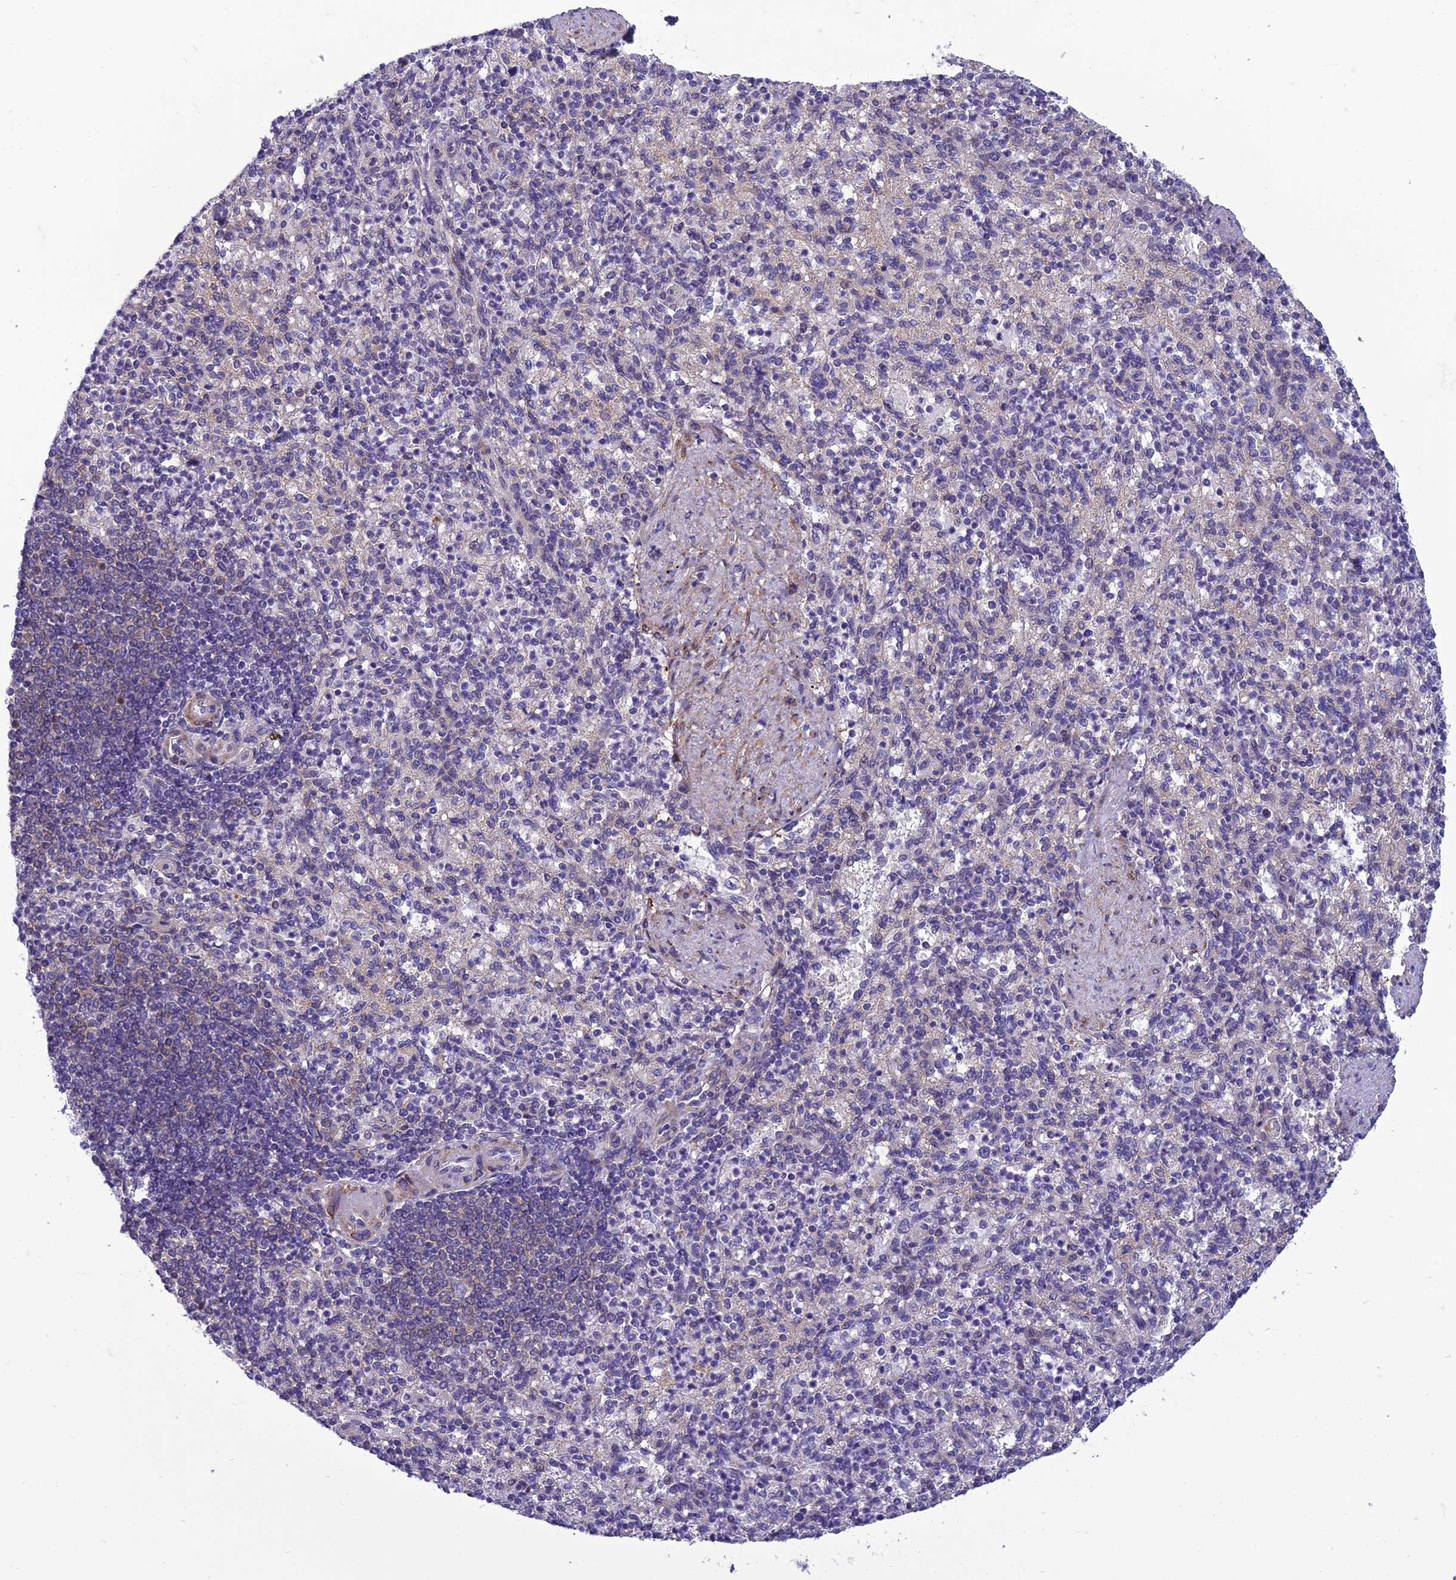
{"staining": {"intensity": "negative", "quantity": "none", "location": "none"}, "tissue": "spleen", "cell_type": "Cells in red pulp", "image_type": "normal", "snomed": [{"axis": "morphology", "description": "Normal tissue, NOS"}, {"axis": "topography", "description": "Spleen"}], "caption": "Cells in red pulp are negative for protein expression in normal human spleen. Brightfield microscopy of immunohistochemistry stained with DAB (3,3'-diaminobenzidine) (brown) and hematoxylin (blue), captured at high magnification.", "gene": "GAB4", "patient": {"sex": "female", "age": 74}}